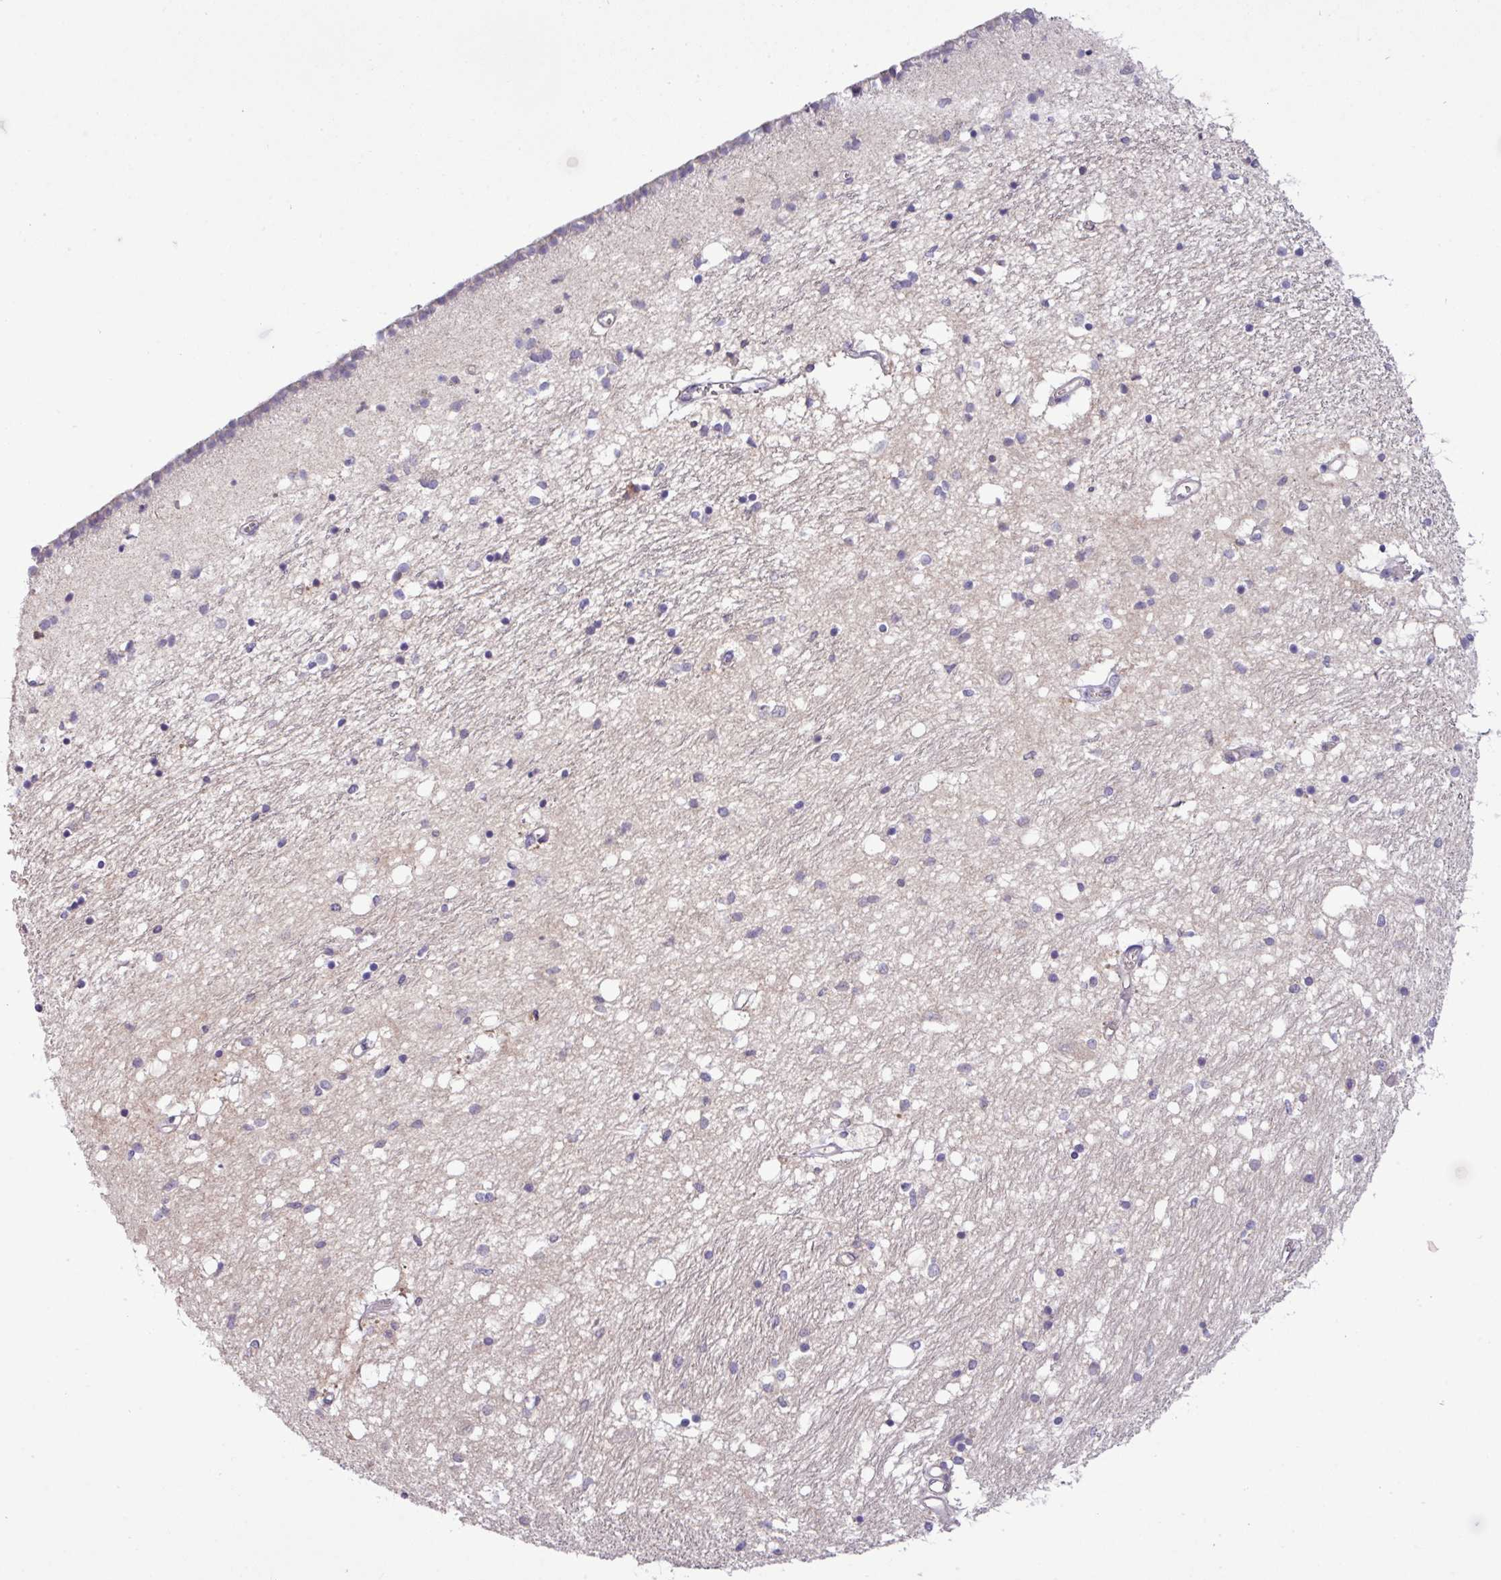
{"staining": {"intensity": "moderate", "quantity": "<25%", "location": "nuclear"}, "tissue": "caudate", "cell_type": "Glial cells", "image_type": "normal", "snomed": [{"axis": "morphology", "description": "Normal tissue, NOS"}, {"axis": "topography", "description": "Lateral ventricle wall"}], "caption": "DAB immunohistochemical staining of benign human caudate shows moderate nuclear protein staining in about <25% of glial cells.", "gene": "TMEM62", "patient": {"sex": "male", "age": 70}}